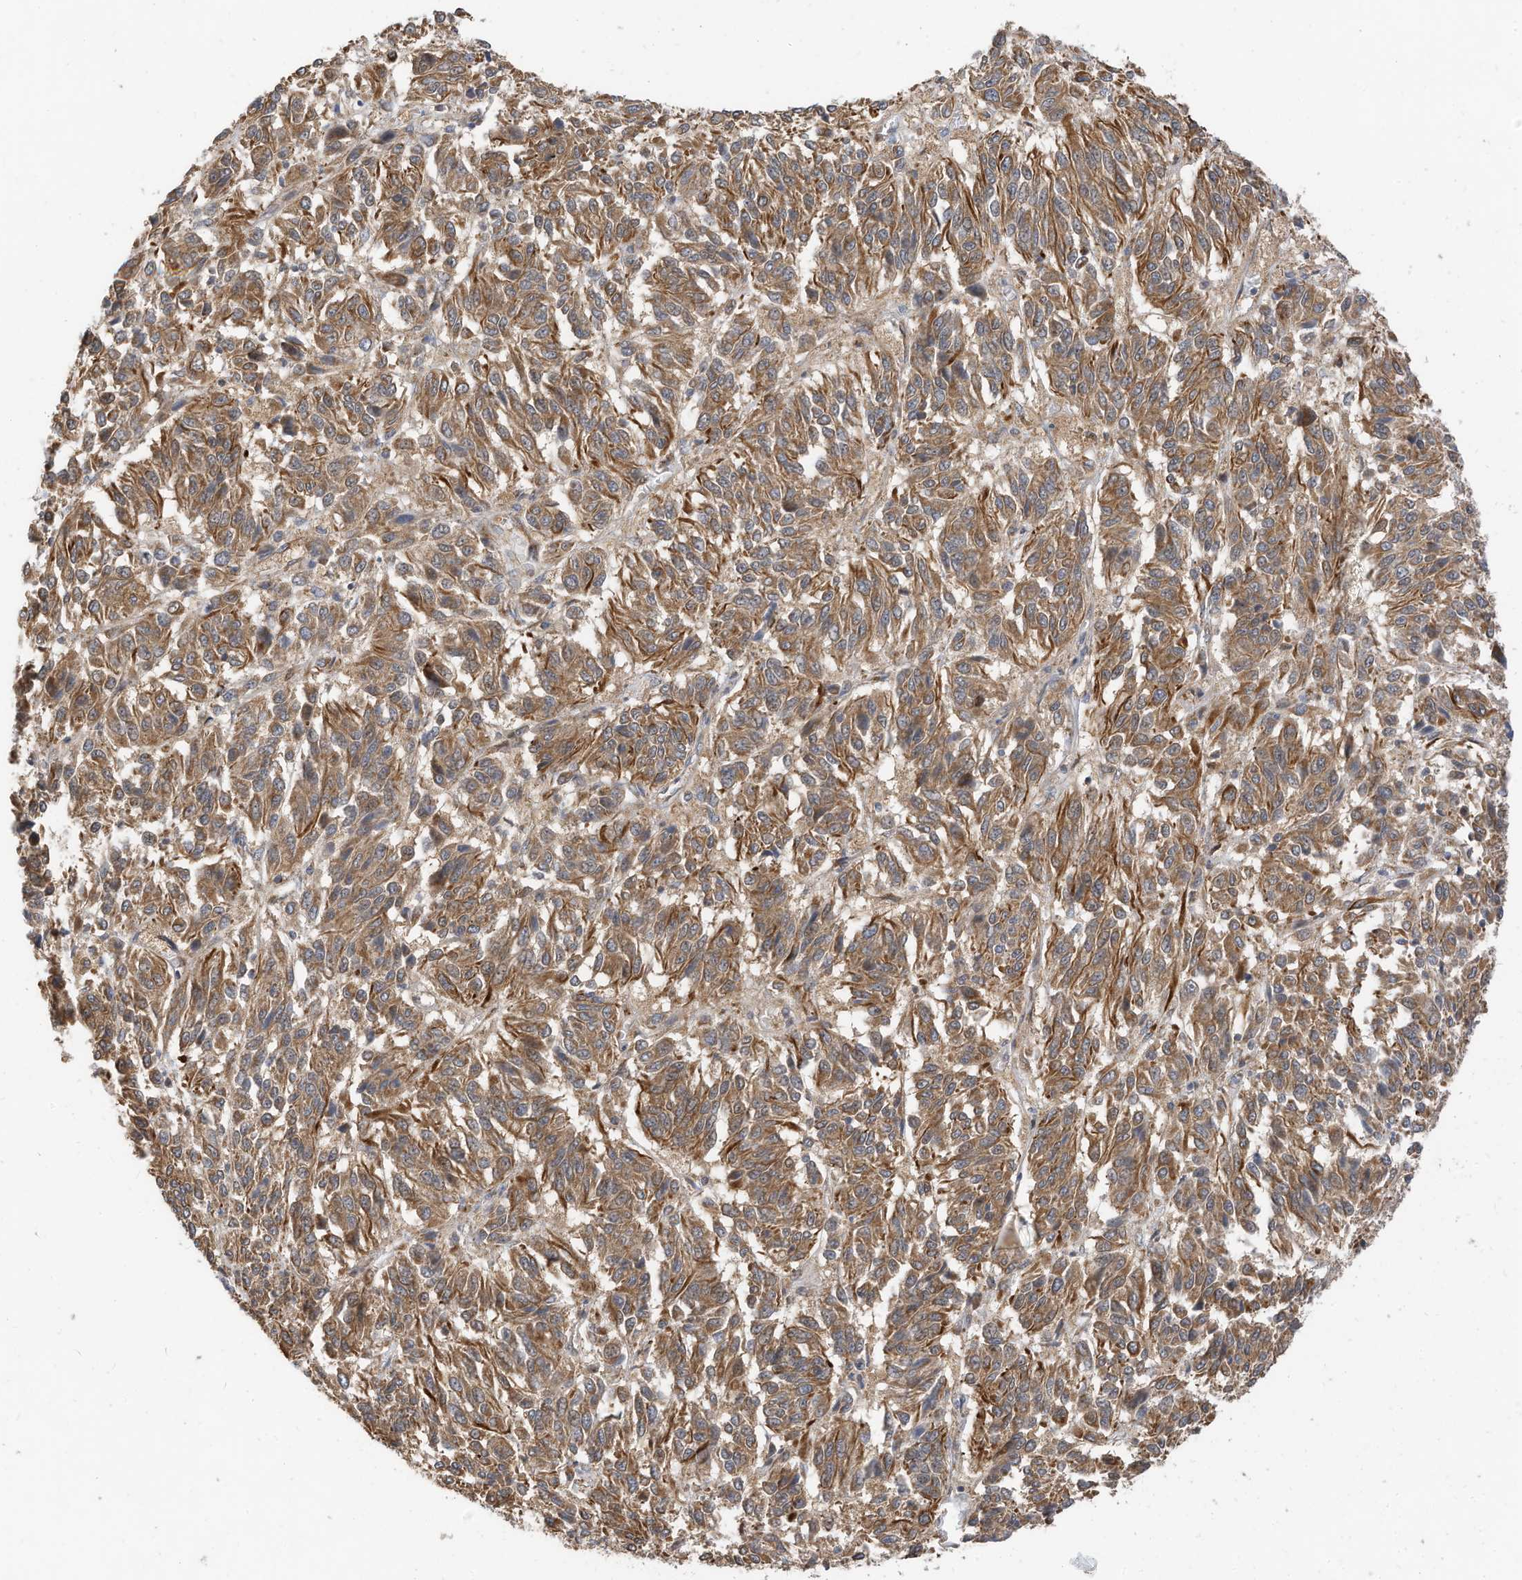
{"staining": {"intensity": "moderate", "quantity": ">75%", "location": "cytoplasmic/membranous"}, "tissue": "melanoma", "cell_type": "Tumor cells", "image_type": "cancer", "snomed": [{"axis": "morphology", "description": "Malignant melanoma, Metastatic site"}, {"axis": "topography", "description": "Lung"}], "caption": "Immunohistochemistry (IHC) photomicrograph of human melanoma stained for a protein (brown), which demonstrates medium levels of moderate cytoplasmic/membranous staining in about >75% of tumor cells.", "gene": "METTL6", "patient": {"sex": "male", "age": 64}}